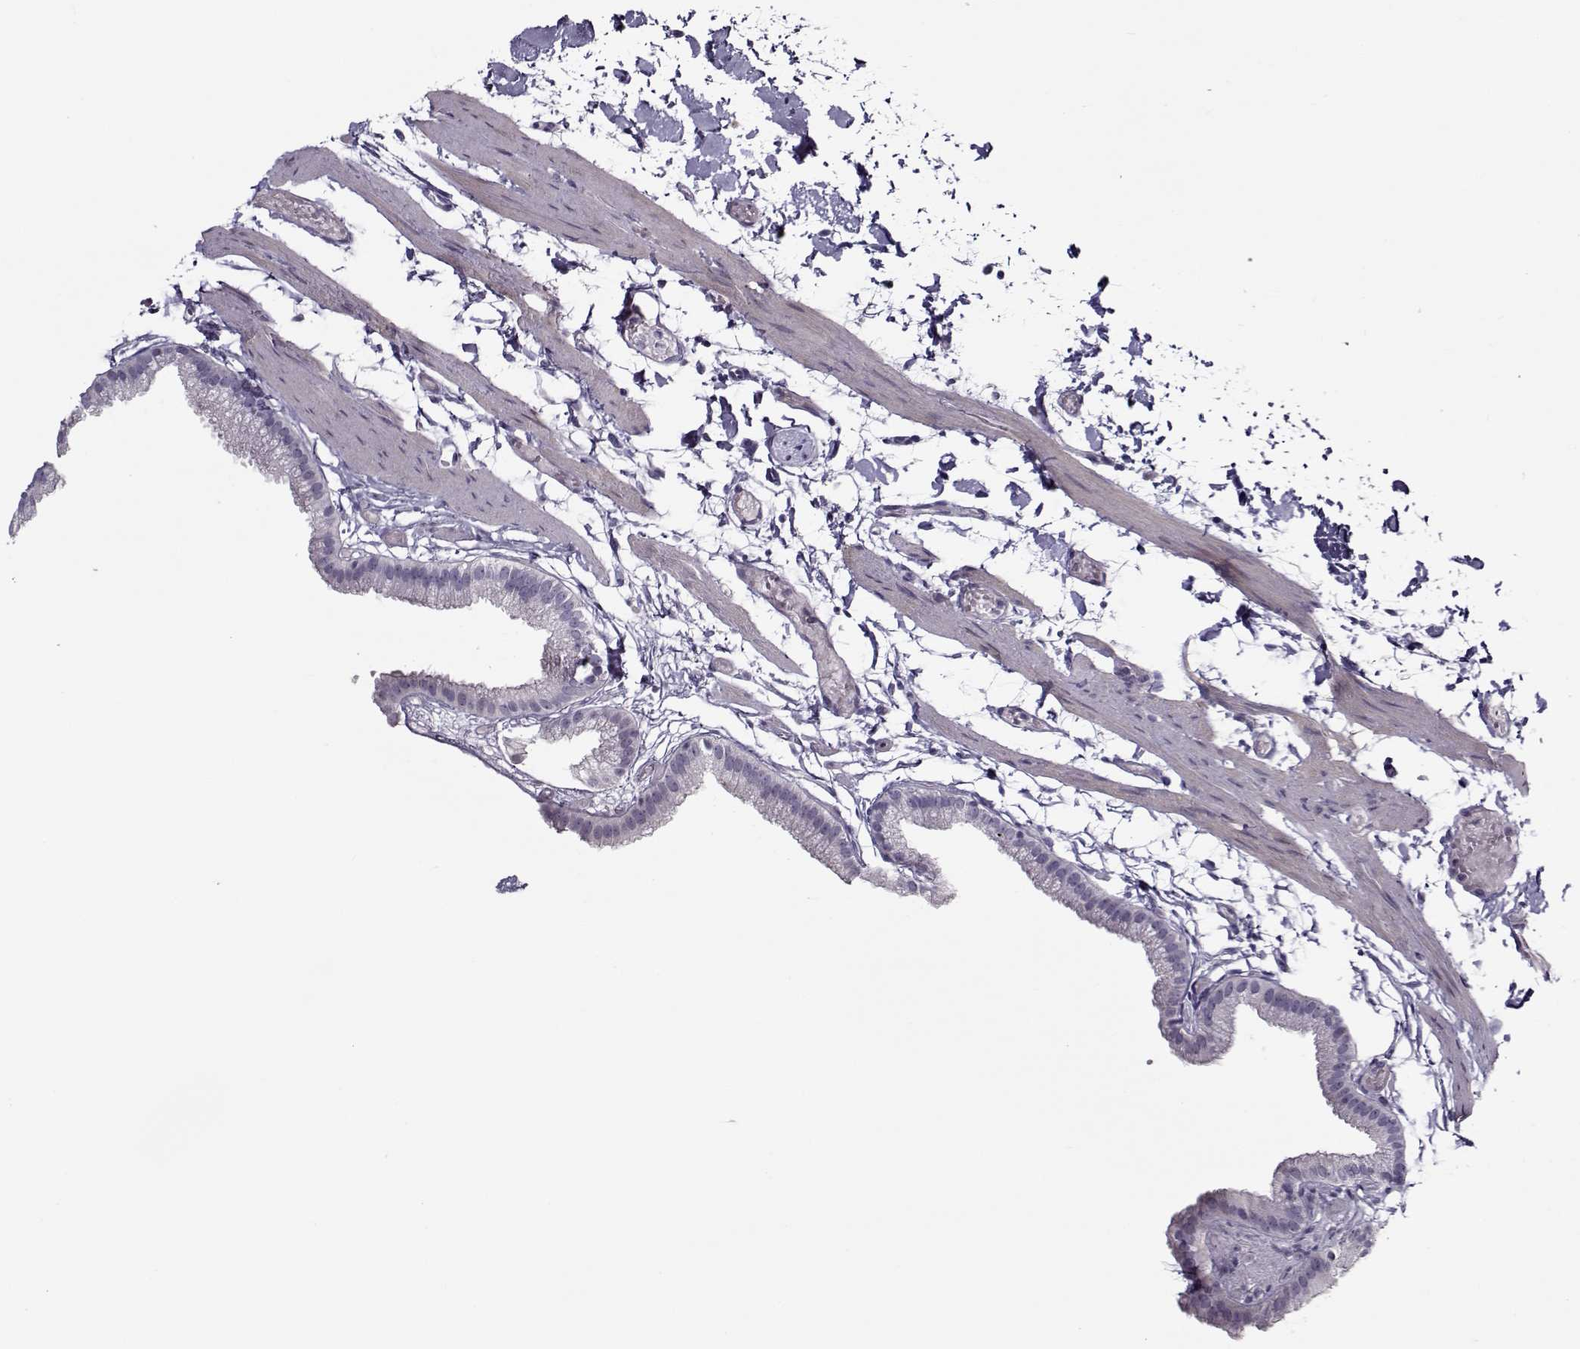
{"staining": {"intensity": "negative", "quantity": "none", "location": "none"}, "tissue": "gallbladder", "cell_type": "Glandular cells", "image_type": "normal", "snomed": [{"axis": "morphology", "description": "Normal tissue, NOS"}, {"axis": "topography", "description": "Gallbladder"}], "caption": "Glandular cells show no significant protein positivity in normal gallbladder. The staining is performed using DAB brown chromogen with nuclei counter-stained in using hematoxylin.", "gene": "CIBAR1", "patient": {"sex": "female", "age": 45}}